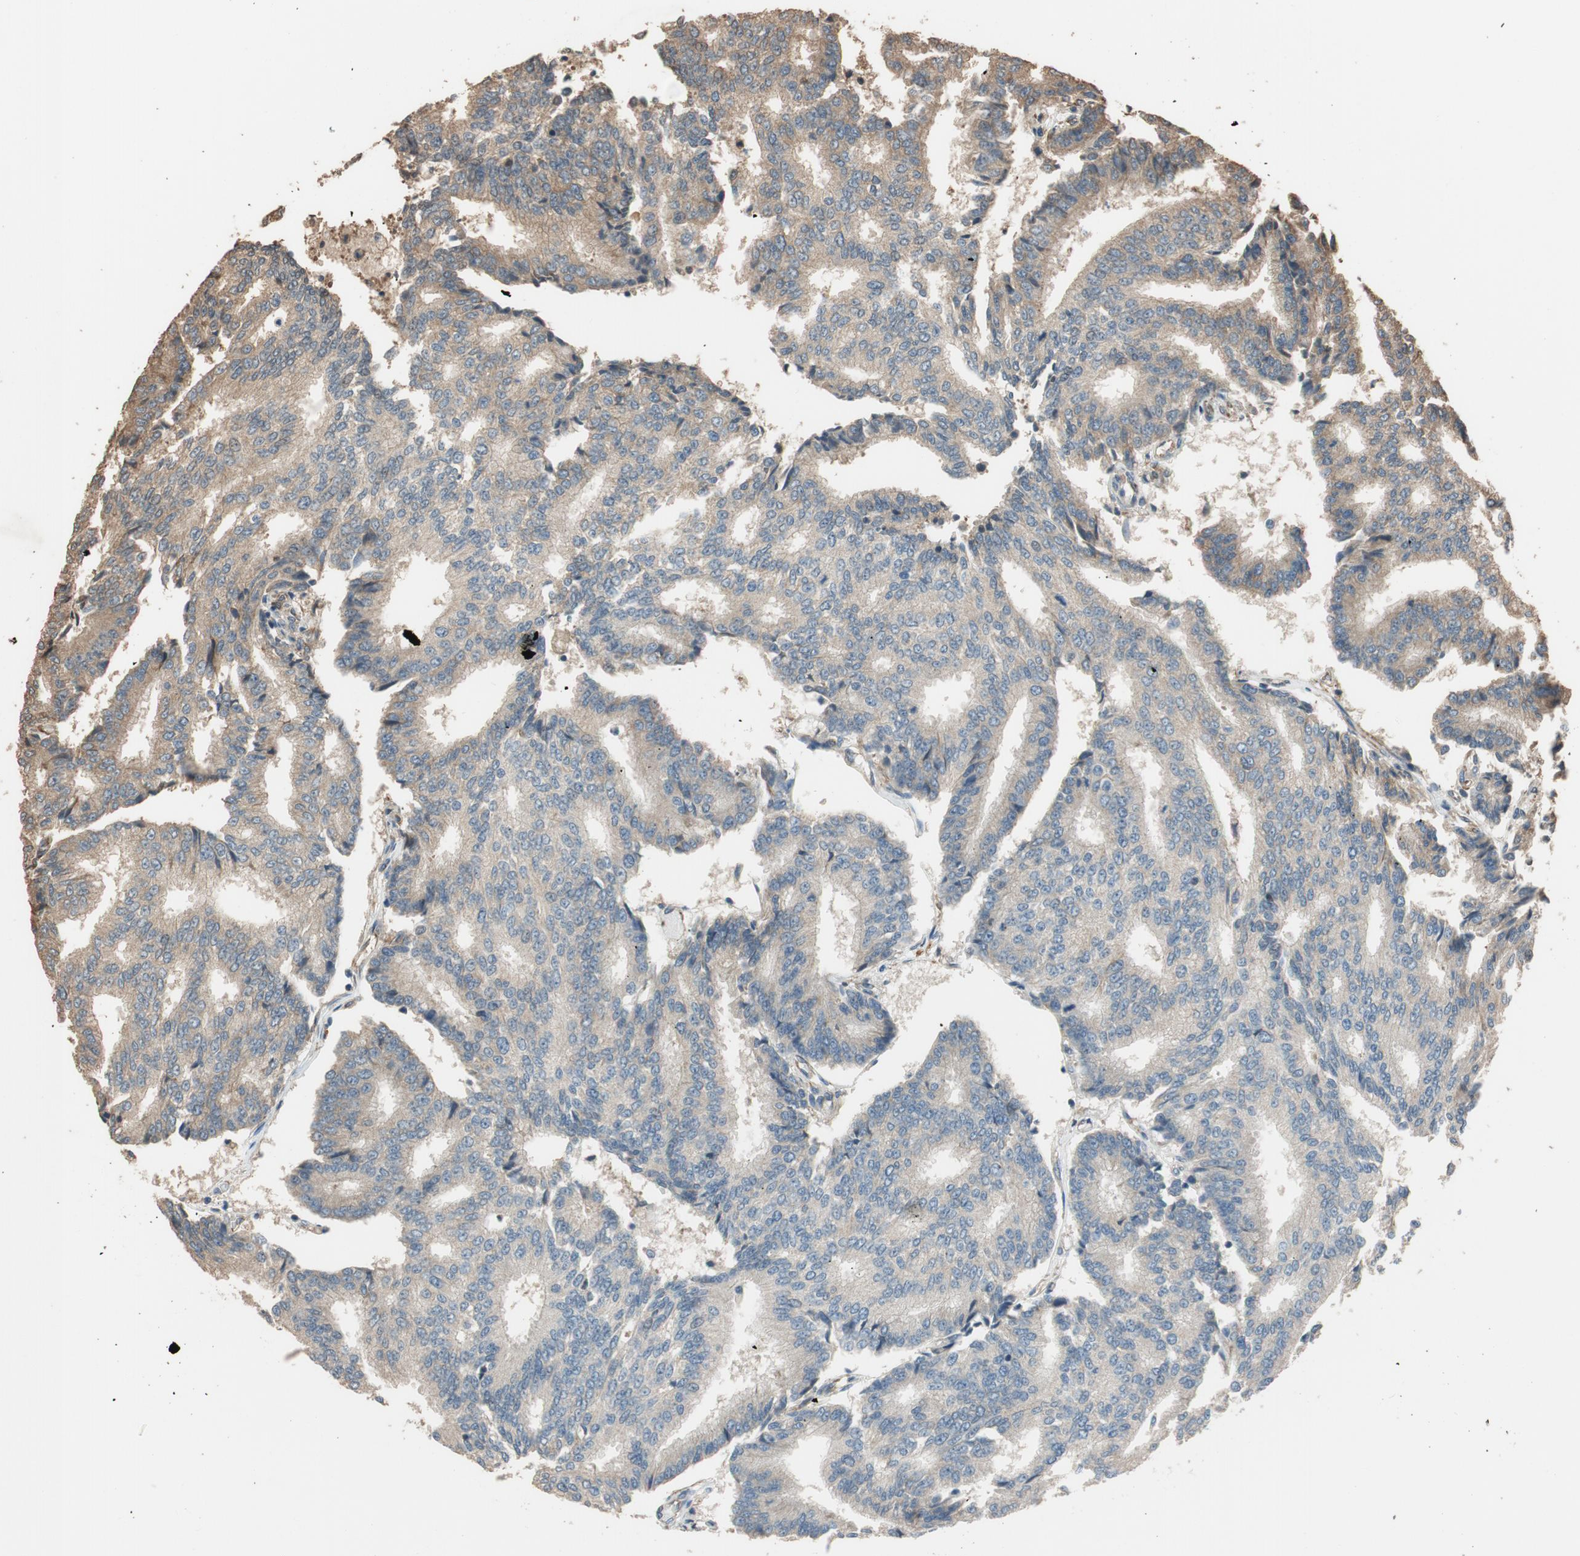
{"staining": {"intensity": "weak", "quantity": ">75%", "location": "cytoplasmic/membranous"}, "tissue": "prostate cancer", "cell_type": "Tumor cells", "image_type": "cancer", "snomed": [{"axis": "morphology", "description": "Adenocarcinoma, High grade"}, {"axis": "topography", "description": "Prostate"}], "caption": "IHC histopathology image of prostate cancer stained for a protein (brown), which shows low levels of weak cytoplasmic/membranous staining in about >75% of tumor cells.", "gene": "MST1R", "patient": {"sex": "male", "age": 55}}